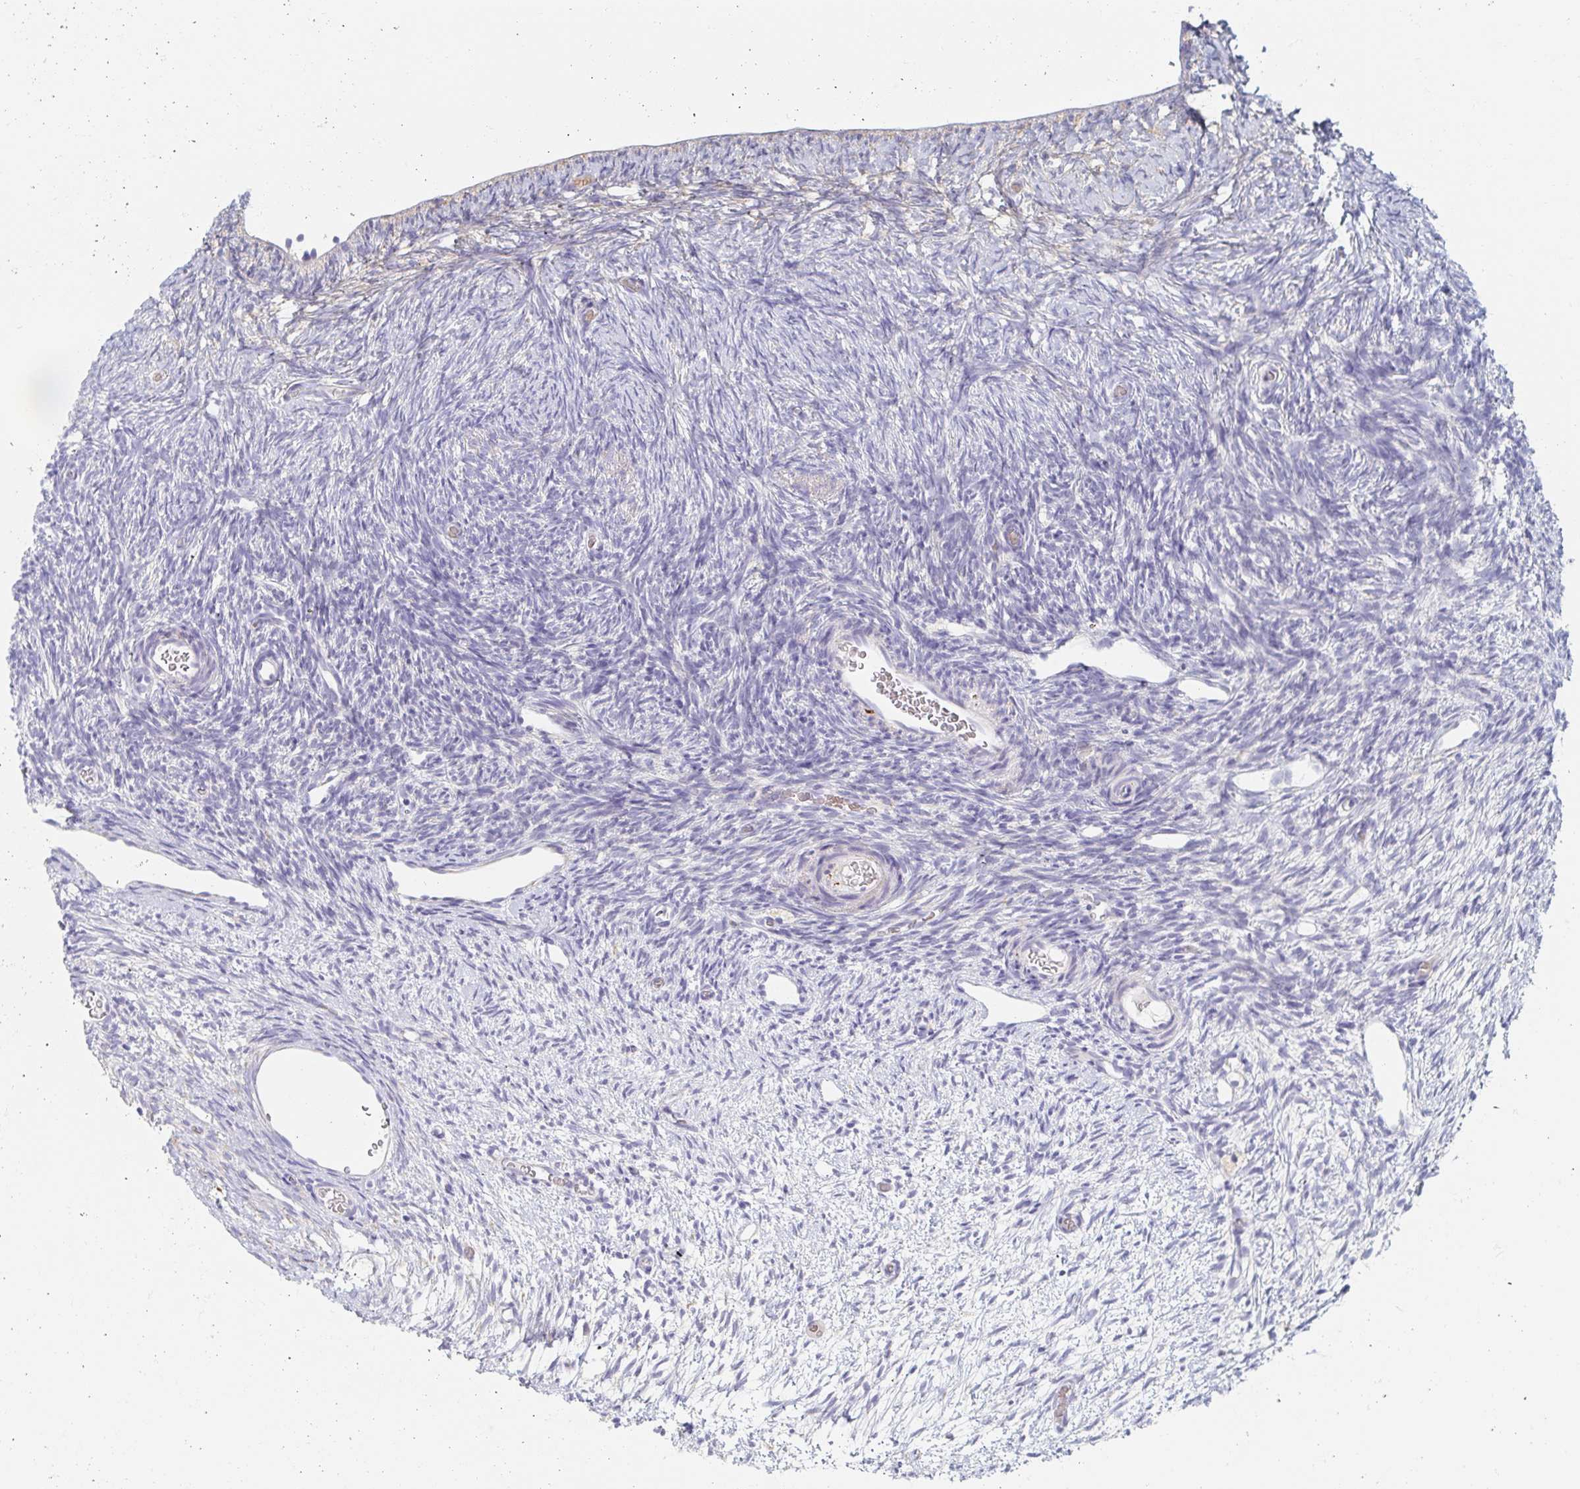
{"staining": {"intensity": "negative", "quantity": "none", "location": "none"}, "tissue": "ovary", "cell_type": "Follicle cells", "image_type": "normal", "snomed": [{"axis": "morphology", "description": "Normal tissue, NOS"}, {"axis": "topography", "description": "Ovary"}], "caption": "Human ovary stained for a protein using immunohistochemistry (IHC) exhibits no positivity in follicle cells.", "gene": "MYLK2", "patient": {"sex": "female", "age": 39}}